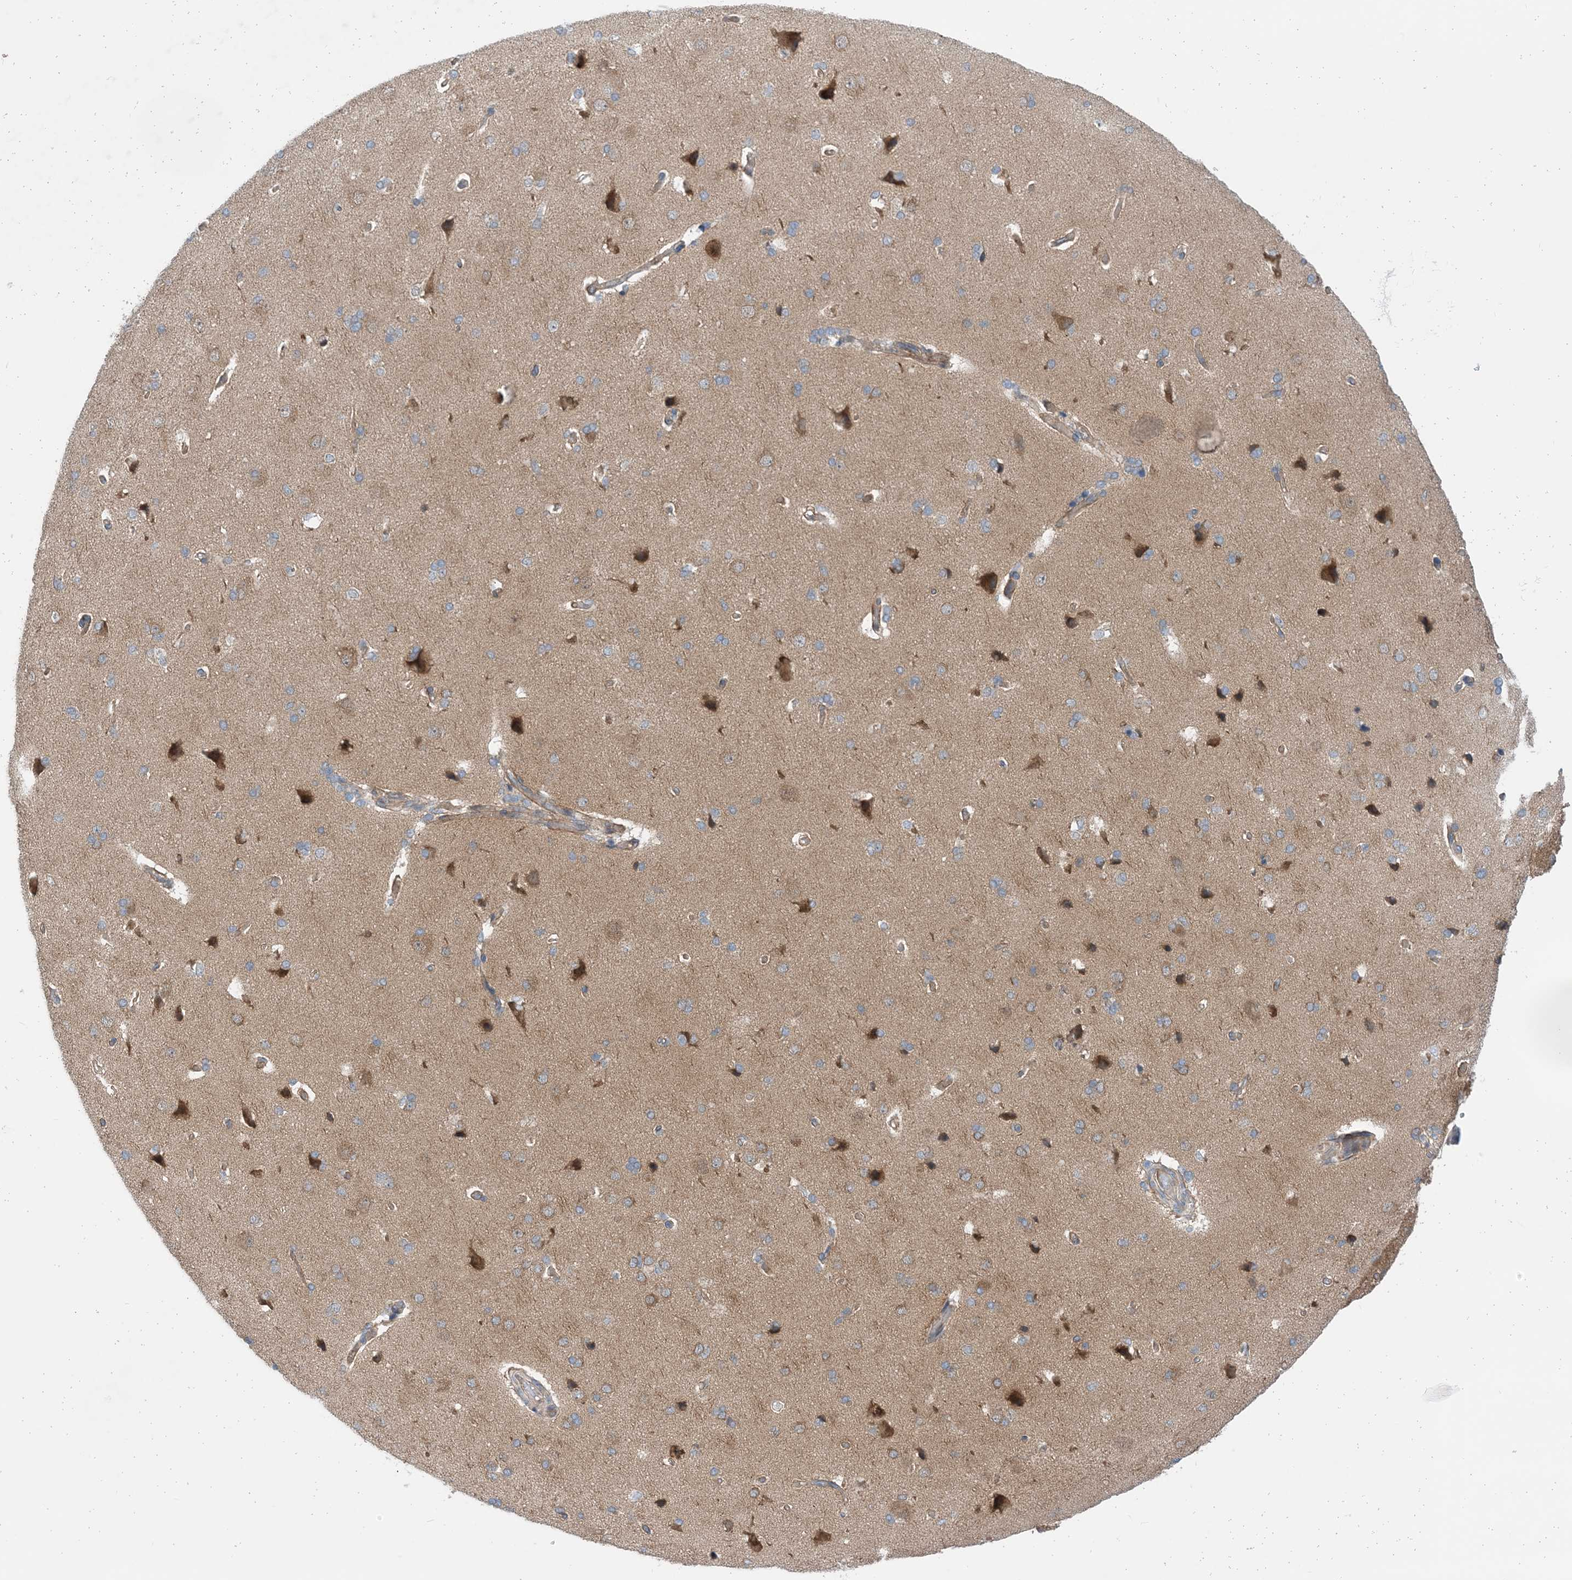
{"staining": {"intensity": "weak", "quantity": ">75%", "location": "cytoplasmic/membranous"}, "tissue": "cerebral cortex", "cell_type": "Endothelial cells", "image_type": "normal", "snomed": [{"axis": "morphology", "description": "Normal tissue, NOS"}, {"axis": "topography", "description": "Cerebral cortex"}], "caption": "Immunohistochemistry (IHC) of unremarkable cerebral cortex reveals low levels of weak cytoplasmic/membranous positivity in approximately >75% of endothelial cells. Ihc stains the protein in brown and the nuclei are stained blue.", "gene": "EHBP1", "patient": {"sex": "male", "age": 62}}